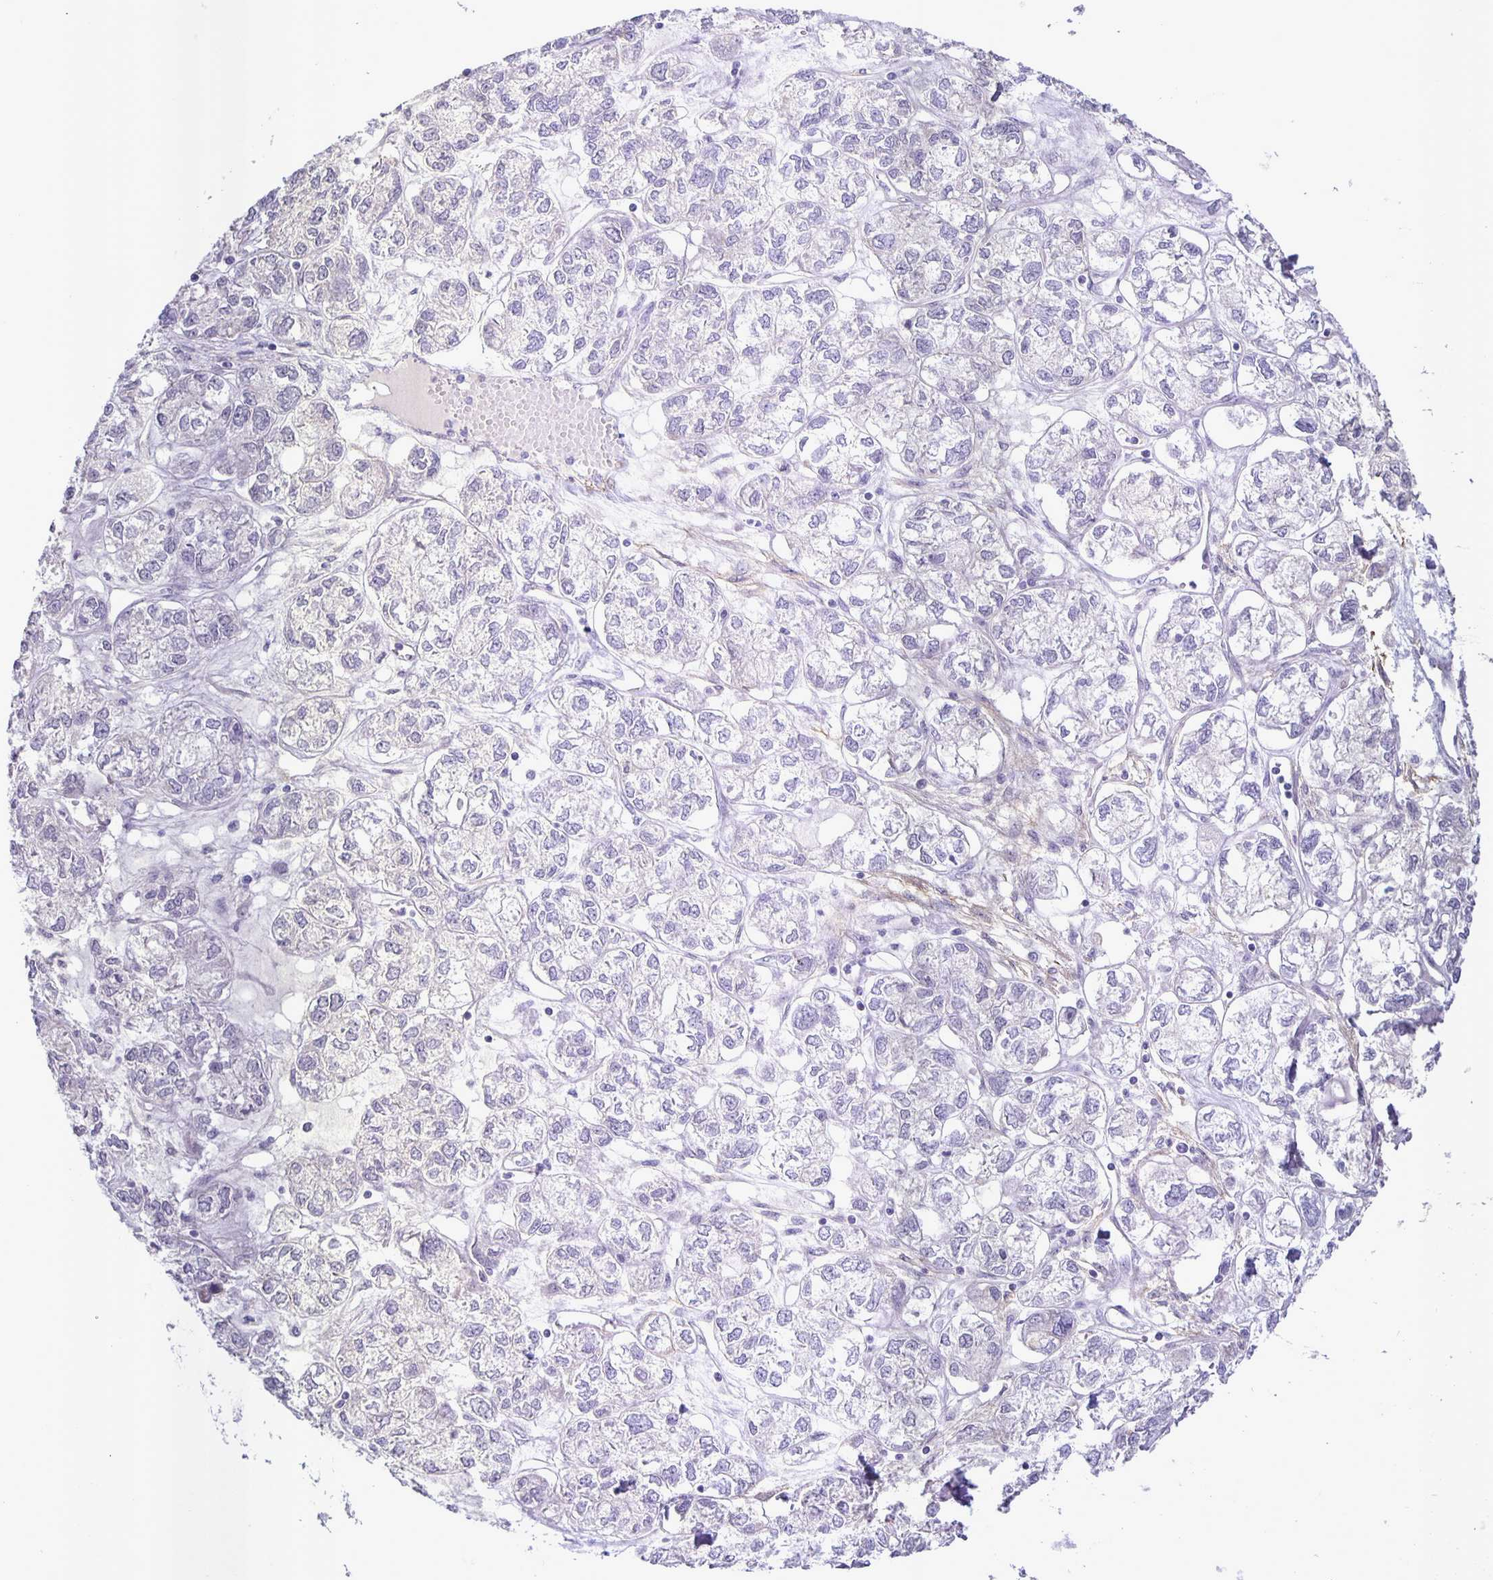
{"staining": {"intensity": "negative", "quantity": "none", "location": "none"}, "tissue": "ovarian cancer", "cell_type": "Tumor cells", "image_type": "cancer", "snomed": [{"axis": "morphology", "description": "Carcinoma, endometroid"}, {"axis": "topography", "description": "Ovary"}], "caption": "This is an immunohistochemistry photomicrograph of human endometroid carcinoma (ovarian). There is no staining in tumor cells.", "gene": "SRCIN1", "patient": {"sex": "female", "age": 64}}